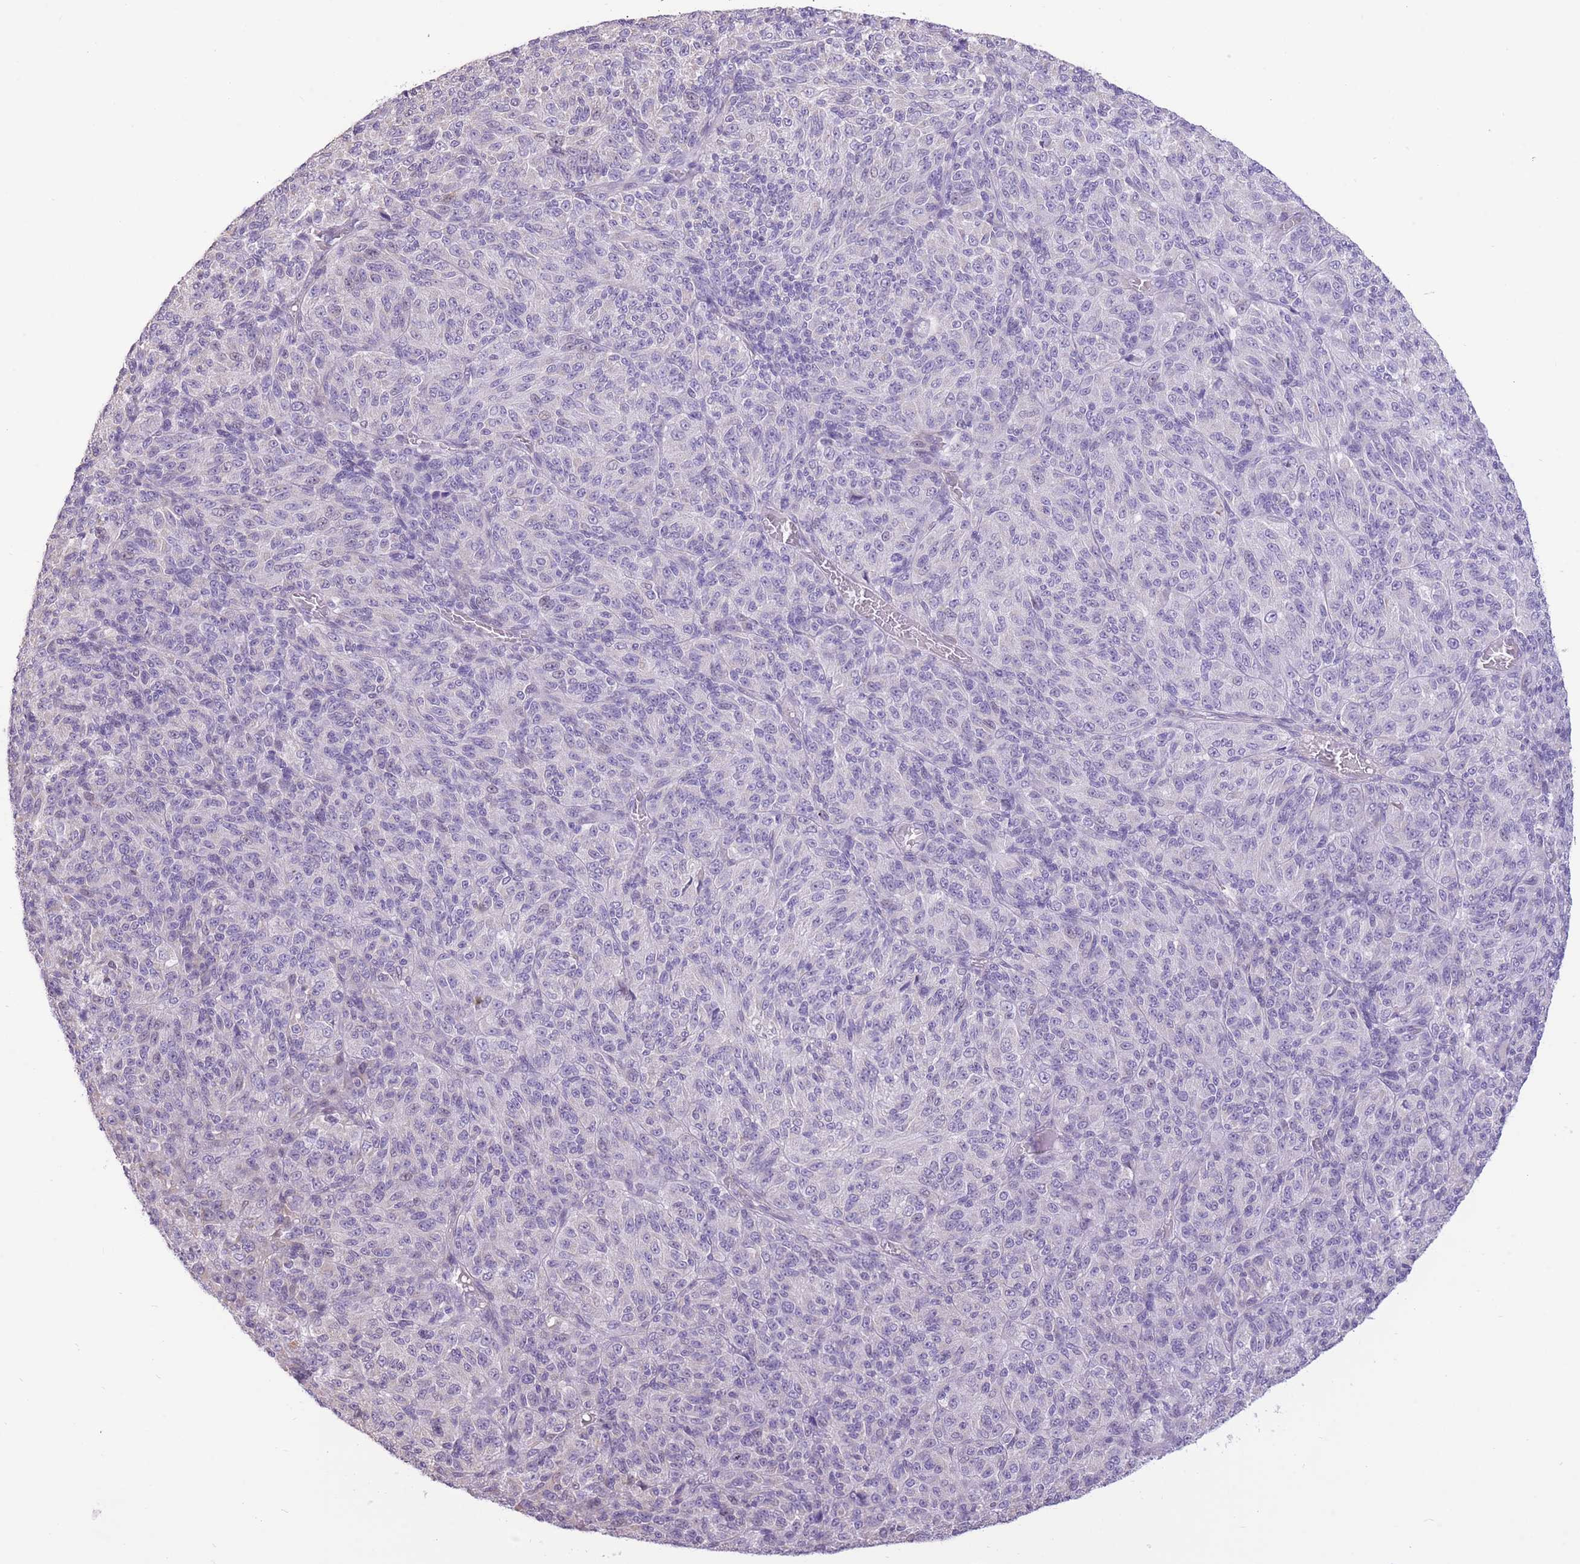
{"staining": {"intensity": "negative", "quantity": "none", "location": "none"}, "tissue": "melanoma", "cell_type": "Tumor cells", "image_type": "cancer", "snomed": [{"axis": "morphology", "description": "Malignant melanoma, Metastatic site"}, {"axis": "topography", "description": "Brain"}], "caption": "The image reveals no significant expression in tumor cells of melanoma.", "gene": "WDR70", "patient": {"sex": "female", "age": 56}}